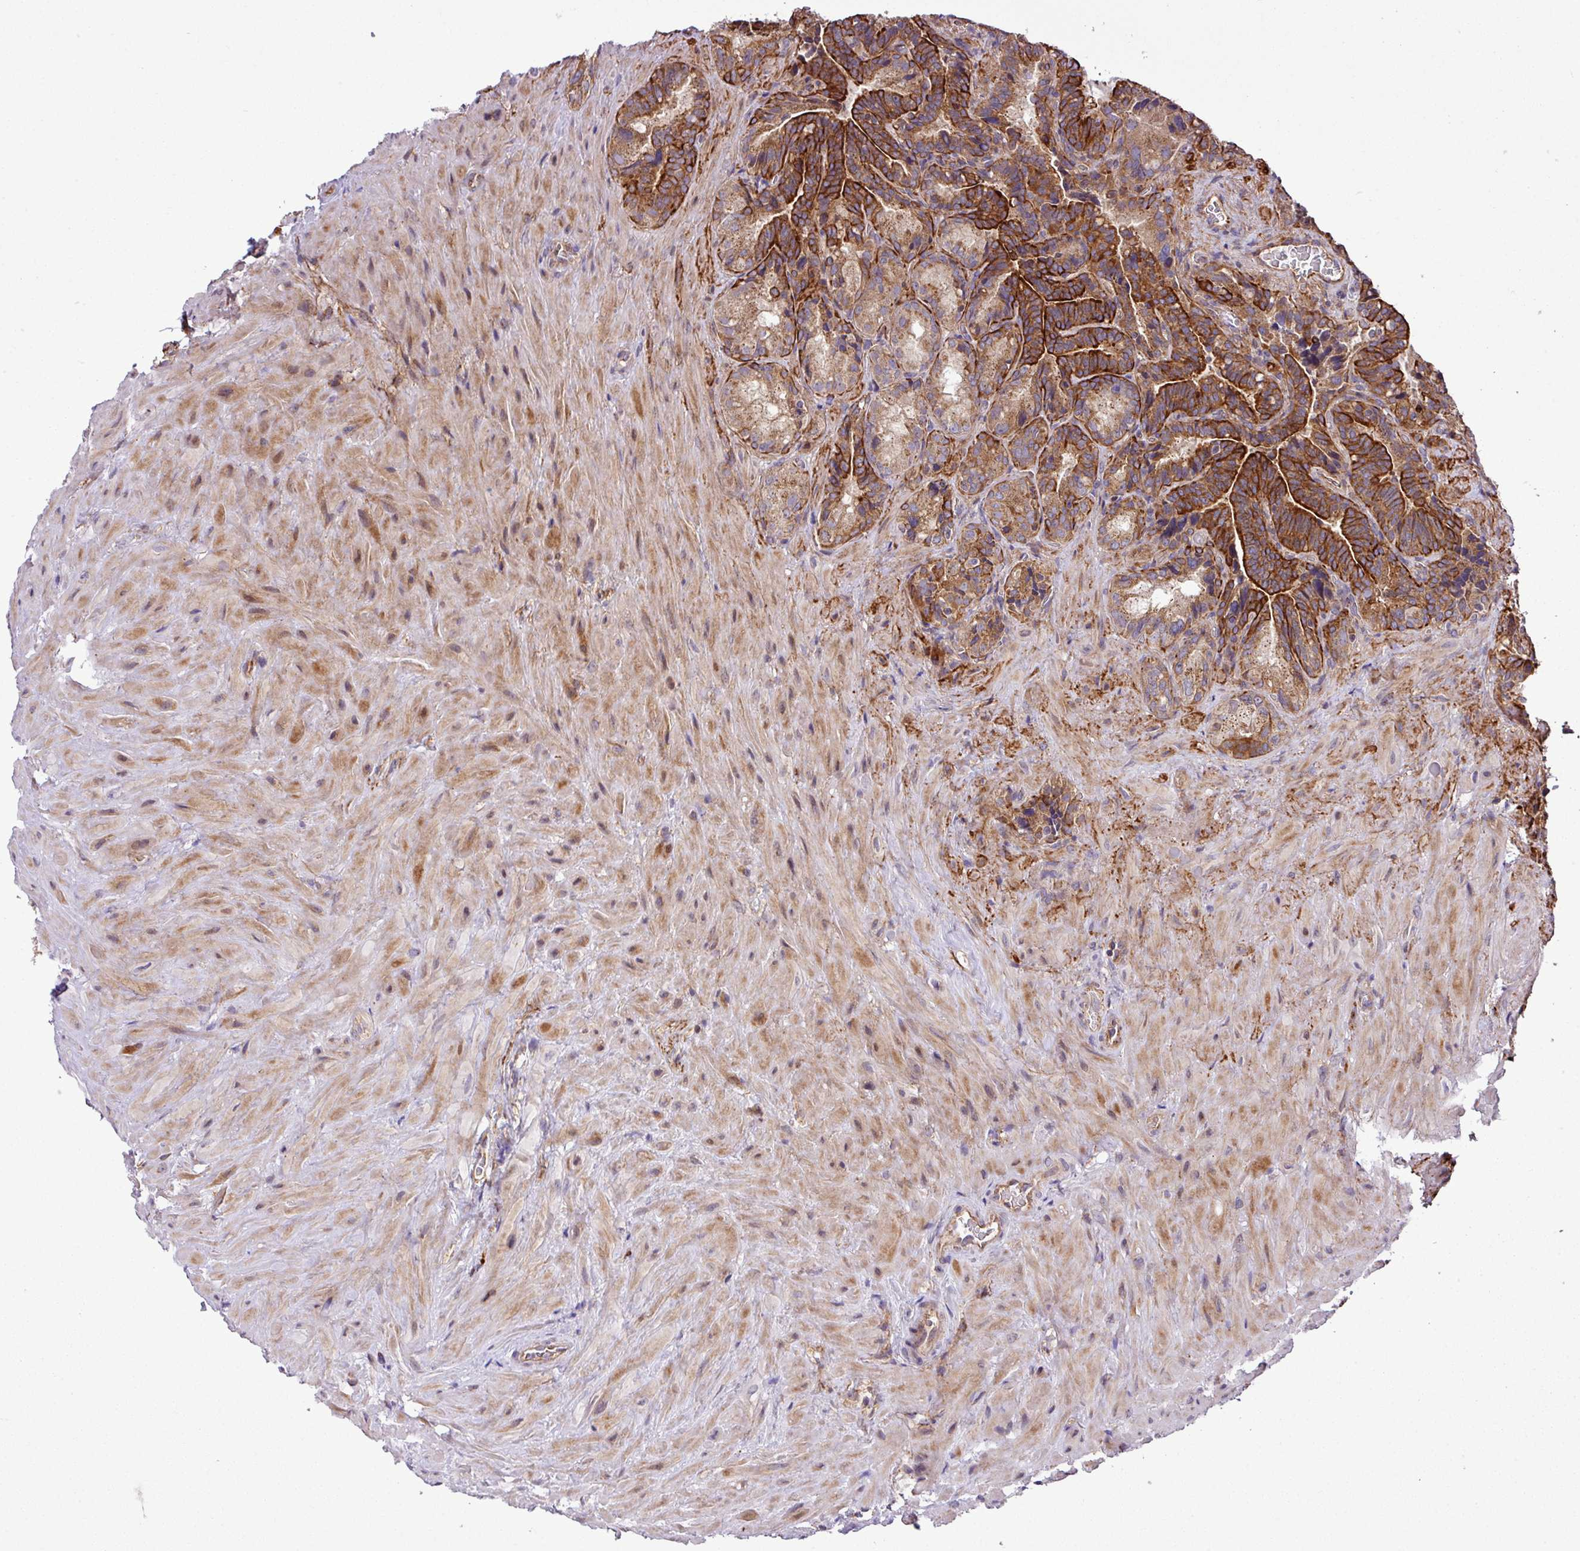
{"staining": {"intensity": "strong", "quantity": ">75%", "location": "cytoplasmic/membranous"}, "tissue": "seminal vesicle", "cell_type": "Glandular cells", "image_type": "normal", "snomed": [{"axis": "morphology", "description": "Normal tissue, NOS"}, {"axis": "topography", "description": "Seminal veicle"}], "caption": "Seminal vesicle stained with DAB immunohistochemistry (IHC) reveals high levels of strong cytoplasmic/membranous positivity in about >75% of glandular cells.", "gene": "ZNF569", "patient": {"sex": "male", "age": 68}}